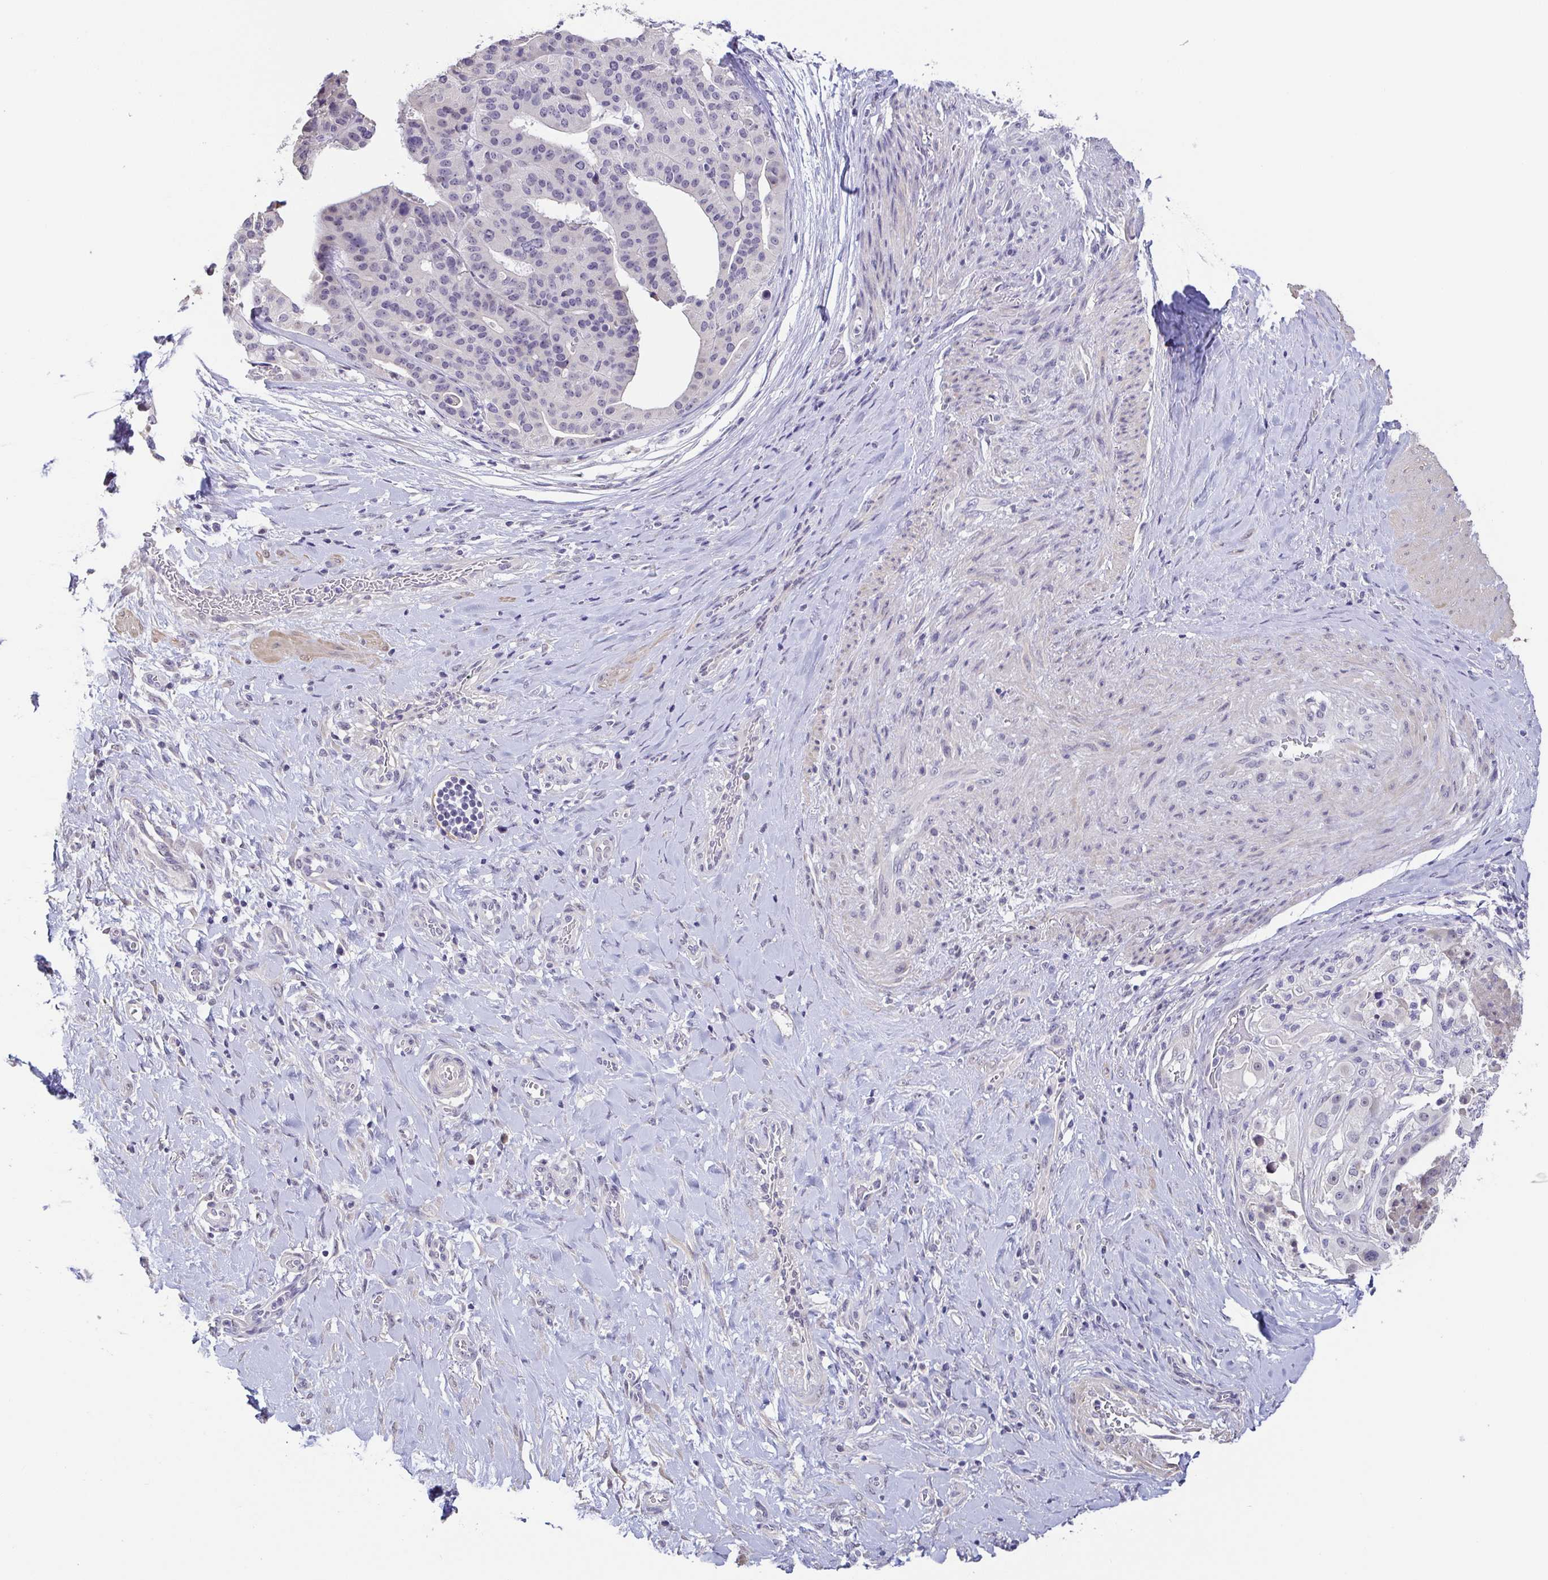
{"staining": {"intensity": "negative", "quantity": "none", "location": "none"}, "tissue": "stomach cancer", "cell_type": "Tumor cells", "image_type": "cancer", "snomed": [{"axis": "morphology", "description": "Adenocarcinoma, NOS"}, {"axis": "topography", "description": "Stomach"}], "caption": "Human adenocarcinoma (stomach) stained for a protein using immunohistochemistry demonstrates no positivity in tumor cells.", "gene": "NEFH", "patient": {"sex": "male", "age": 48}}